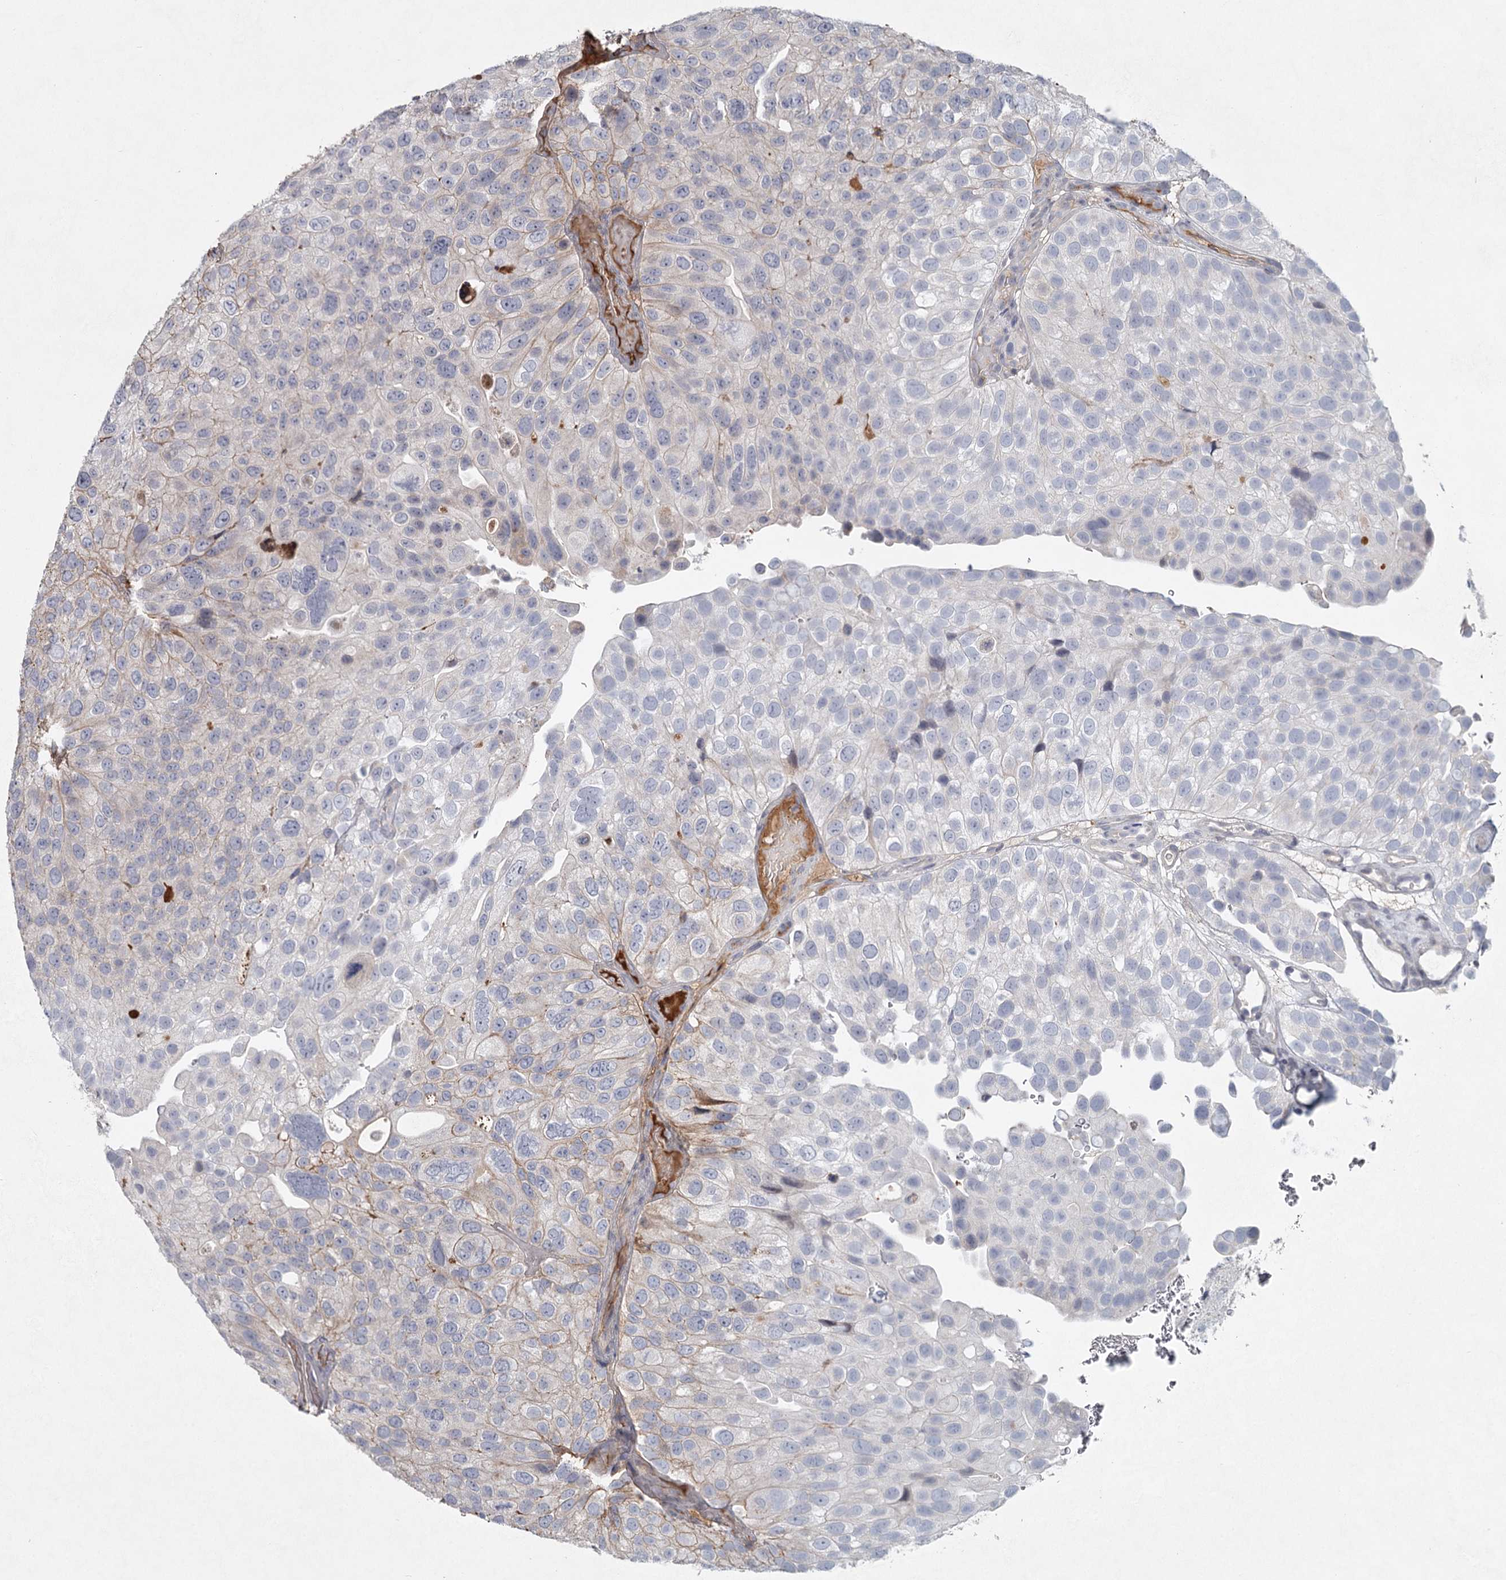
{"staining": {"intensity": "negative", "quantity": "none", "location": "none"}, "tissue": "urothelial cancer", "cell_type": "Tumor cells", "image_type": "cancer", "snomed": [{"axis": "morphology", "description": "Urothelial carcinoma, Low grade"}, {"axis": "topography", "description": "Urinary bladder"}], "caption": "Immunohistochemical staining of urothelial cancer shows no significant expression in tumor cells.", "gene": "DHRS9", "patient": {"sex": "male", "age": 78}}